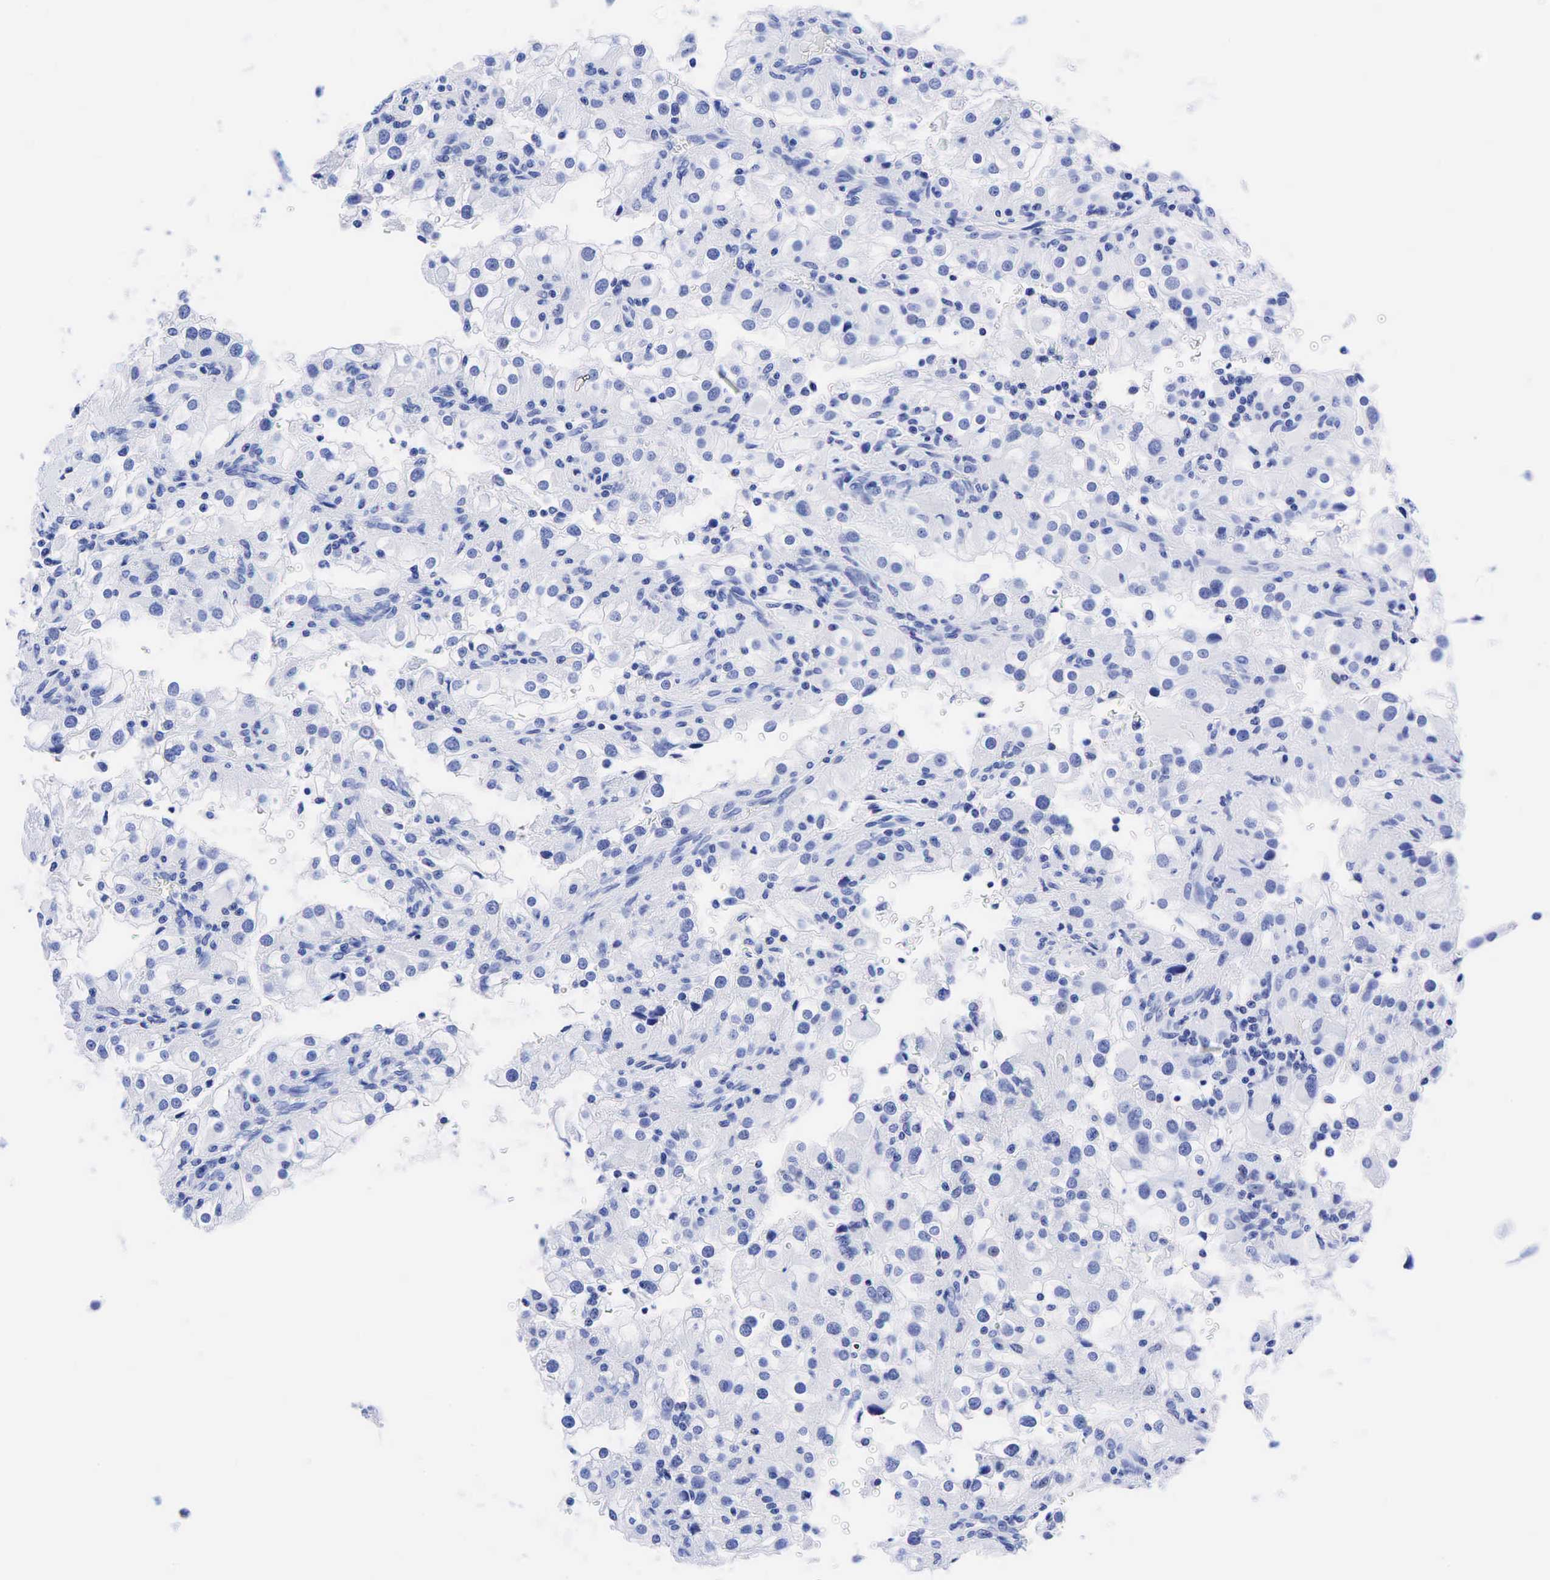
{"staining": {"intensity": "negative", "quantity": "none", "location": "none"}, "tissue": "renal cancer", "cell_type": "Tumor cells", "image_type": "cancer", "snomed": [{"axis": "morphology", "description": "Adenocarcinoma, NOS"}, {"axis": "topography", "description": "Kidney"}], "caption": "Immunohistochemistry (IHC) of human renal adenocarcinoma shows no expression in tumor cells.", "gene": "CHGA", "patient": {"sex": "female", "age": 52}}